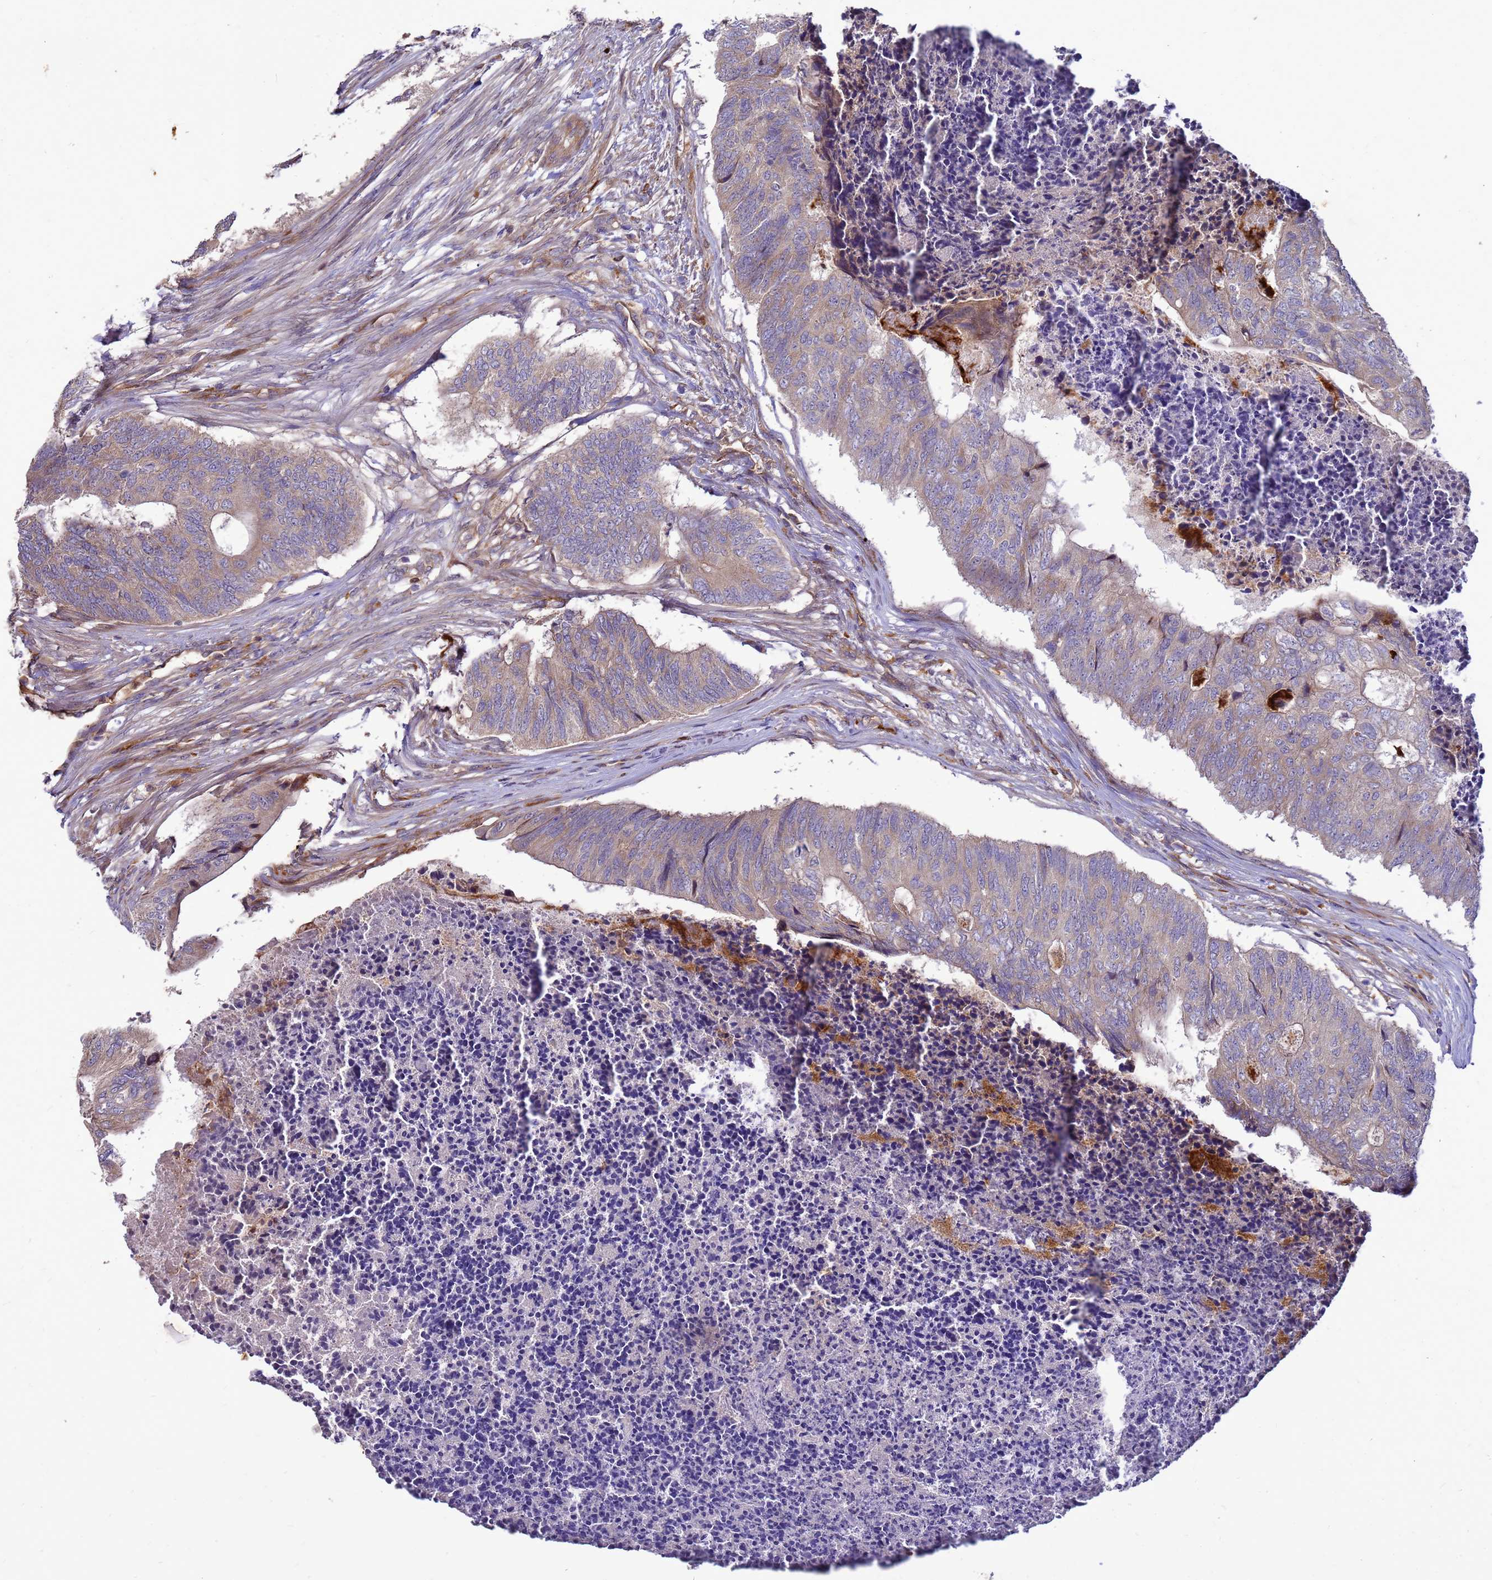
{"staining": {"intensity": "weak", "quantity": "<25%", "location": "cytoplasmic/membranous"}, "tissue": "colorectal cancer", "cell_type": "Tumor cells", "image_type": "cancer", "snomed": [{"axis": "morphology", "description": "Adenocarcinoma, NOS"}, {"axis": "topography", "description": "Colon"}], "caption": "A micrograph of colorectal cancer (adenocarcinoma) stained for a protein displays no brown staining in tumor cells. The staining was performed using DAB to visualize the protein expression in brown, while the nuclei were stained in blue with hematoxylin (Magnification: 20x).", "gene": "RNF215", "patient": {"sex": "female", "age": 67}}